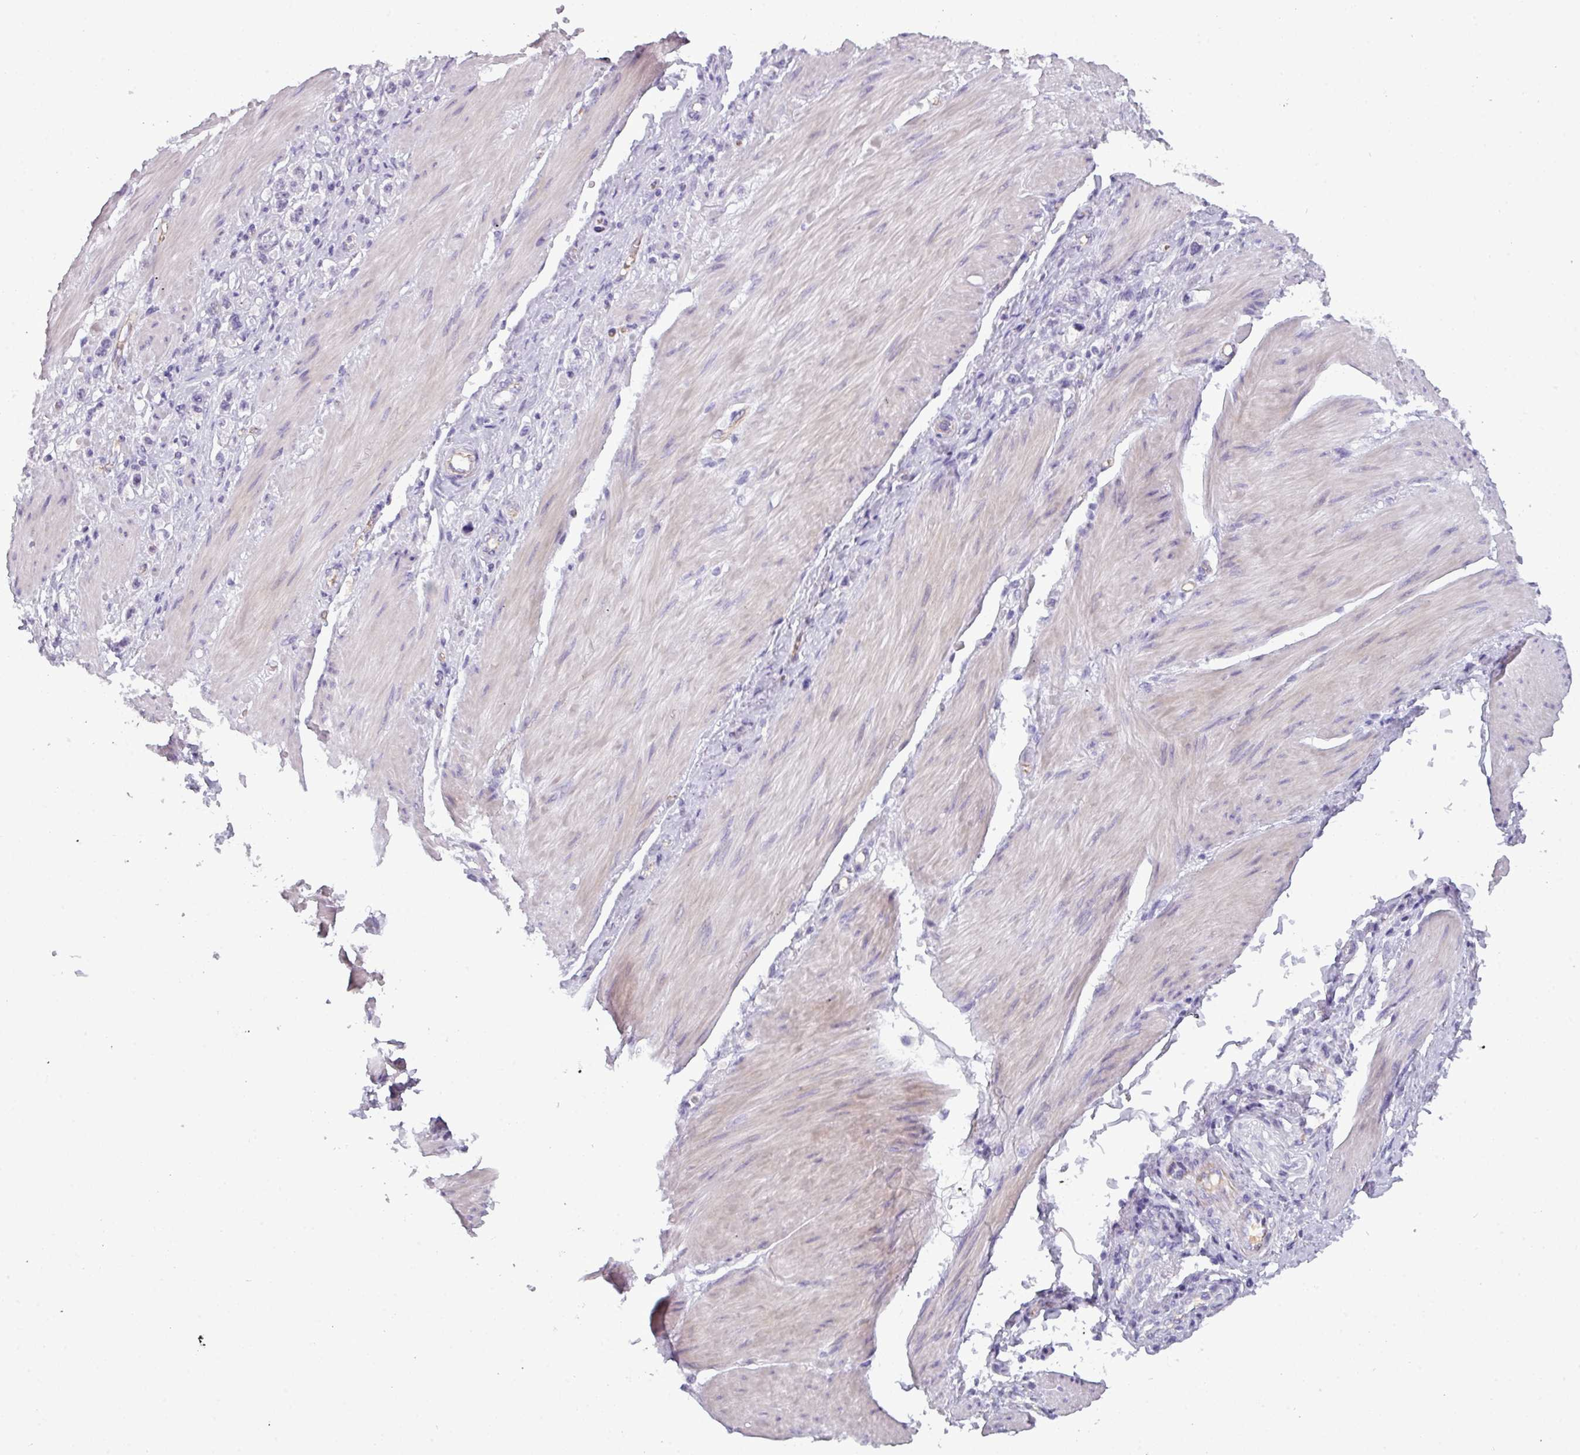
{"staining": {"intensity": "negative", "quantity": "none", "location": "none"}, "tissue": "stomach cancer", "cell_type": "Tumor cells", "image_type": "cancer", "snomed": [{"axis": "morphology", "description": "Adenocarcinoma, NOS"}, {"axis": "topography", "description": "Stomach"}], "caption": "Immunohistochemical staining of stomach cancer (adenocarcinoma) reveals no significant positivity in tumor cells. (Brightfield microscopy of DAB immunohistochemistry at high magnification).", "gene": "AREL1", "patient": {"sex": "female", "age": 65}}